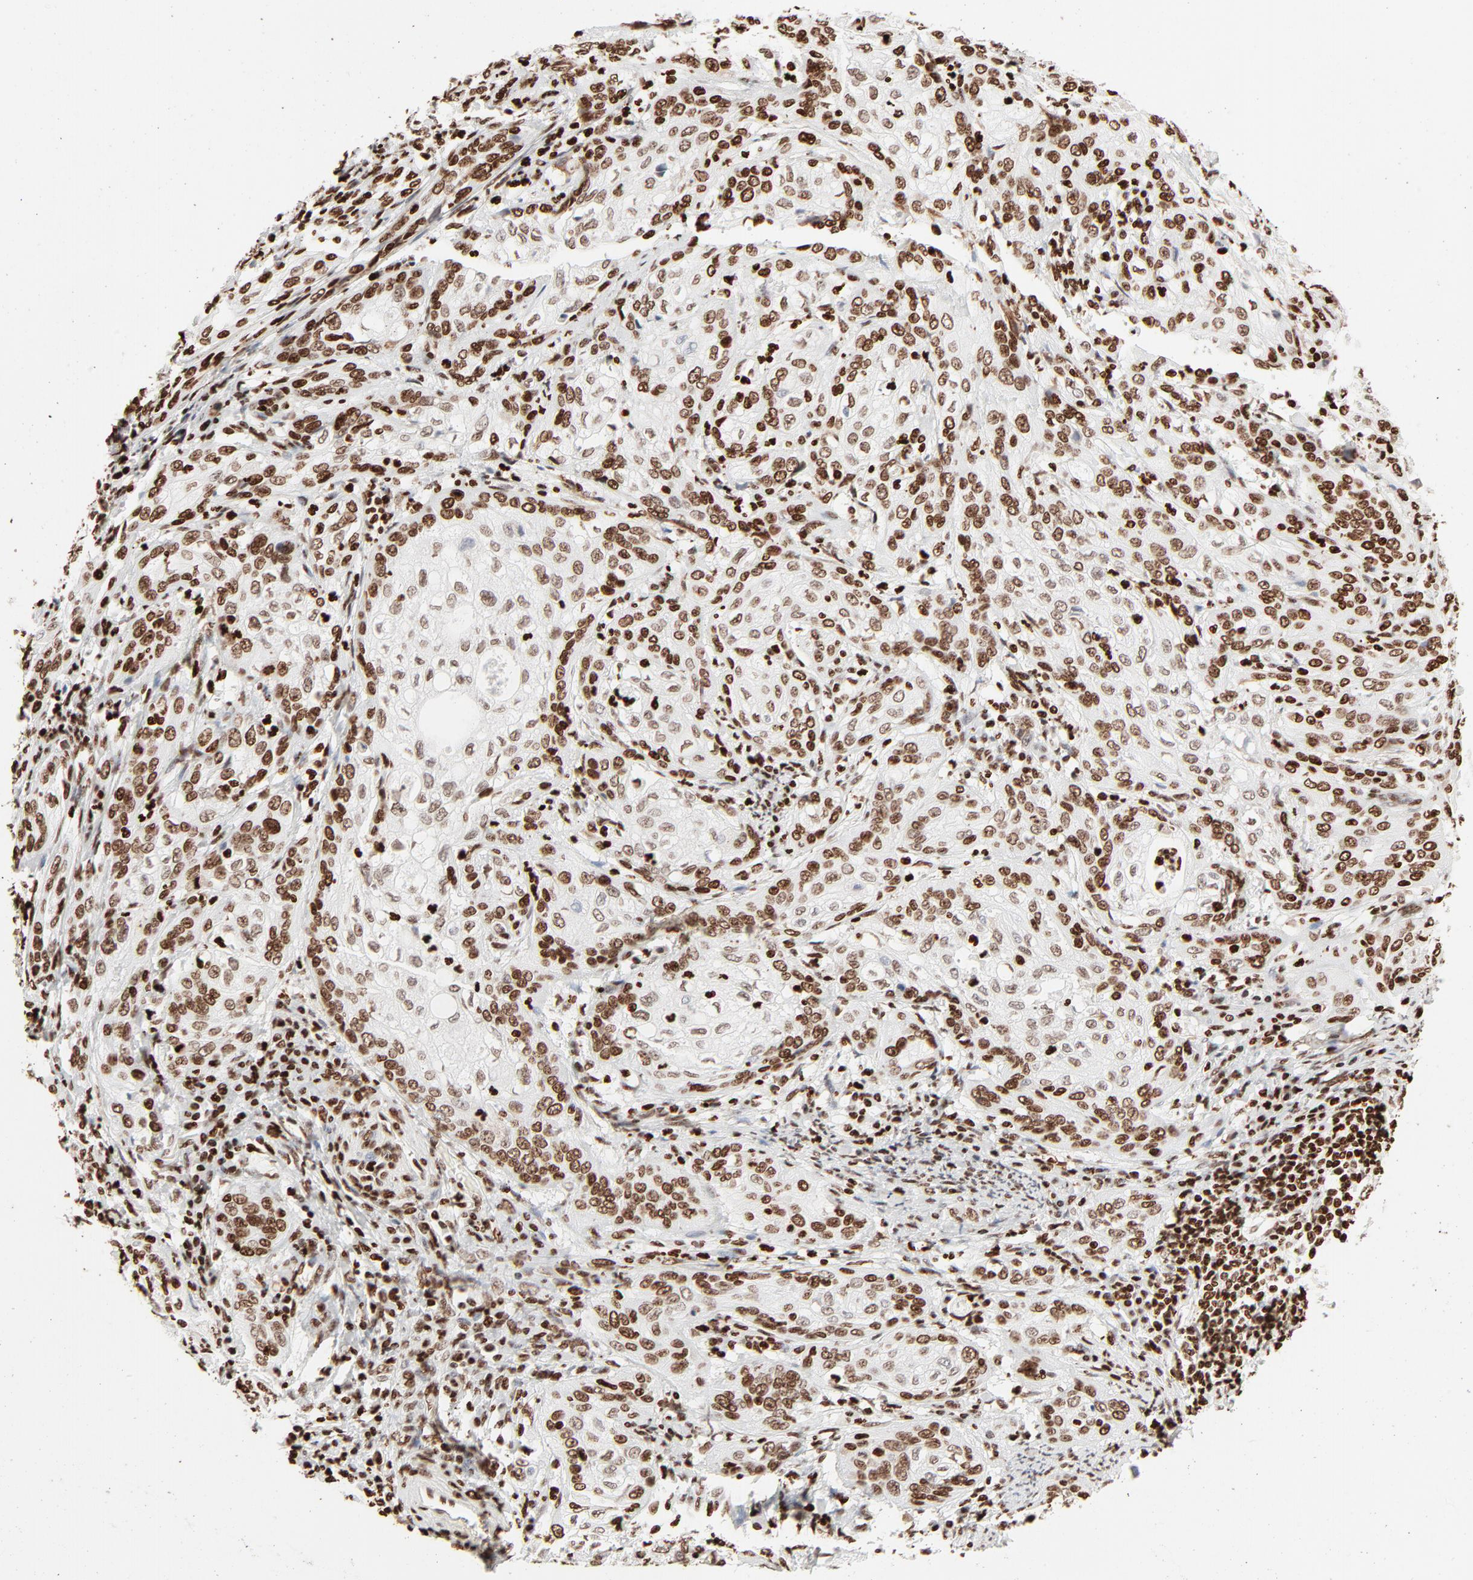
{"staining": {"intensity": "strong", "quantity": ">75%", "location": "nuclear"}, "tissue": "cervical cancer", "cell_type": "Tumor cells", "image_type": "cancer", "snomed": [{"axis": "morphology", "description": "Squamous cell carcinoma, NOS"}, {"axis": "topography", "description": "Cervix"}], "caption": "Immunohistochemical staining of cervical cancer demonstrates high levels of strong nuclear staining in about >75% of tumor cells. The staining was performed using DAB to visualize the protein expression in brown, while the nuclei were stained in blue with hematoxylin (Magnification: 20x).", "gene": "HMGB2", "patient": {"sex": "female", "age": 41}}